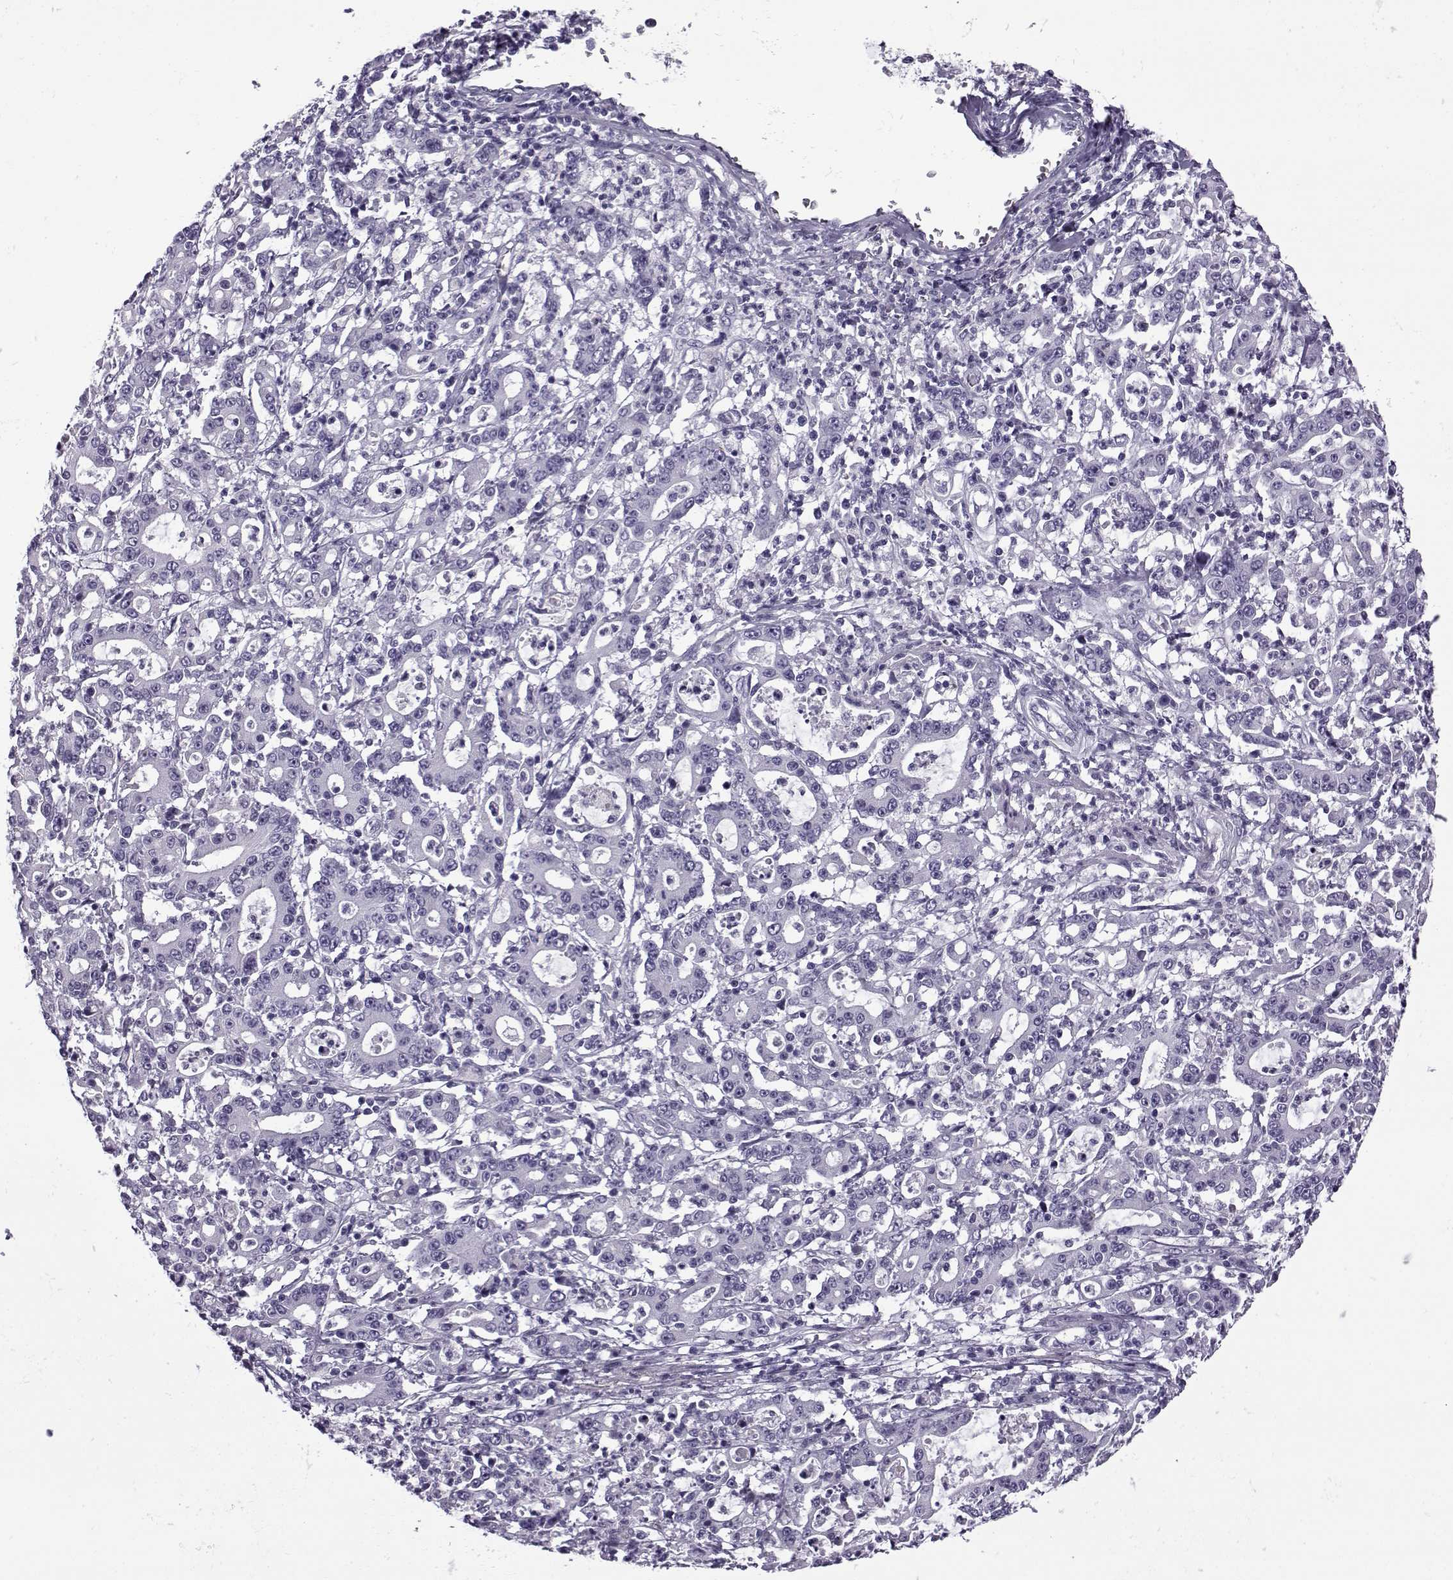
{"staining": {"intensity": "negative", "quantity": "none", "location": "none"}, "tissue": "stomach cancer", "cell_type": "Tumor cells", "image_type": "cancer", "snomed": [{"axis": "morphology", "description": "Adenocarcinoma, NOS"}, {"axis": "topography", "description": "Stomach, upper"}], "caption": "Human stomach cancer (adenocarcinoma) stained for a protein using immunohistochemistry shows no positivity in tumor cells.", "gene": "OIP5", "patient": {"sex": "male", "age": 68}}